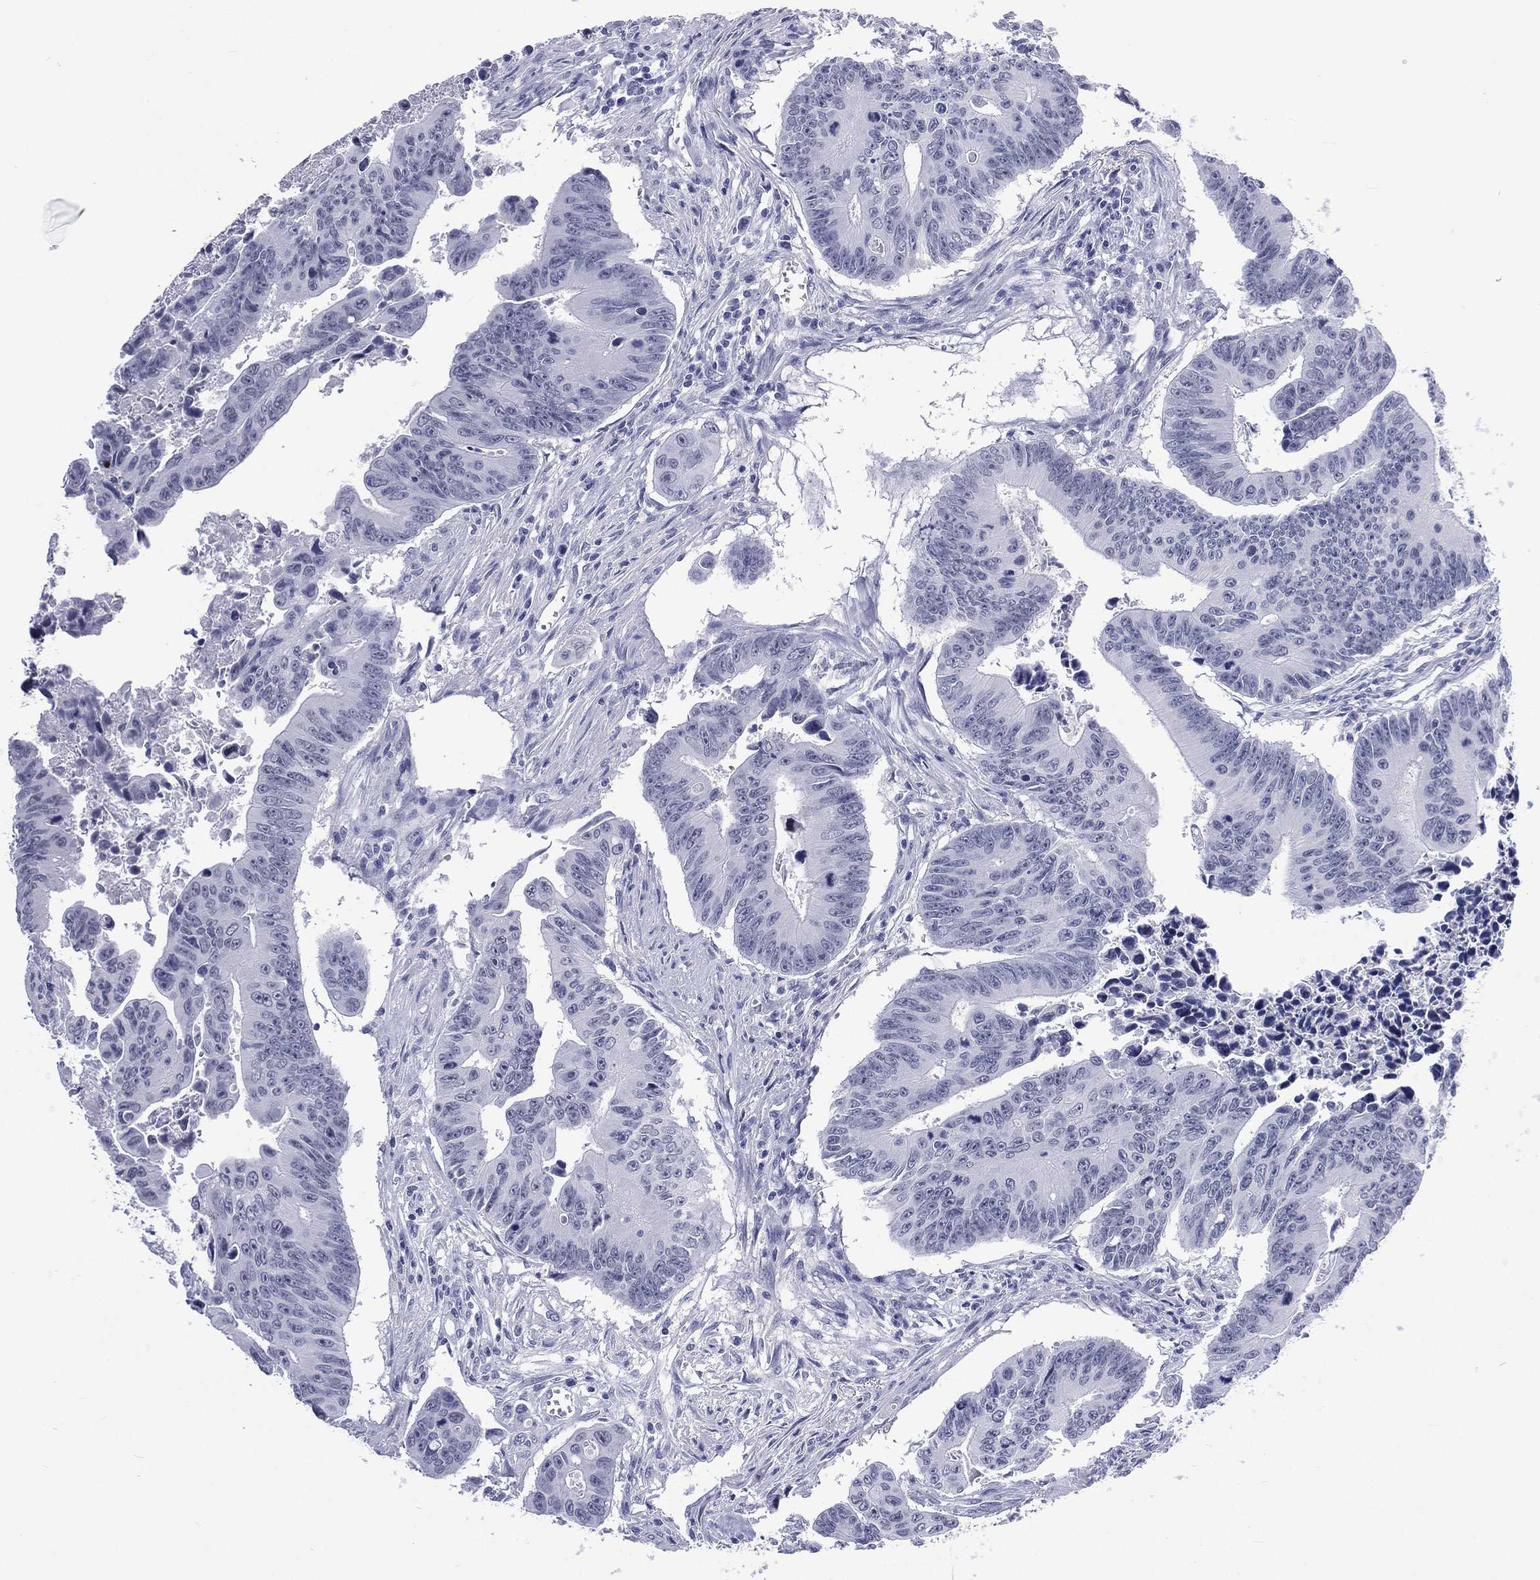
{"staining": {"intensity": "negative", "quantity": "none", "location": "none"}, "tissue": "colorectal cancer", "cell_type": "Tumor cells", "image_type": "cancer", "snomed": [{"axis": "morphology", "description": "Adenocarcinoma, NOS"}, {"axis": "topography", "description": "Colon"}], "caption": "IHC photomicrograph of human colorectal cancer (adenocarcinoma) stained for a protein (brown), which displays no staining in tumor cells.", "gene": "SSX1", "patient": {"sex": "female", "age": 87}}